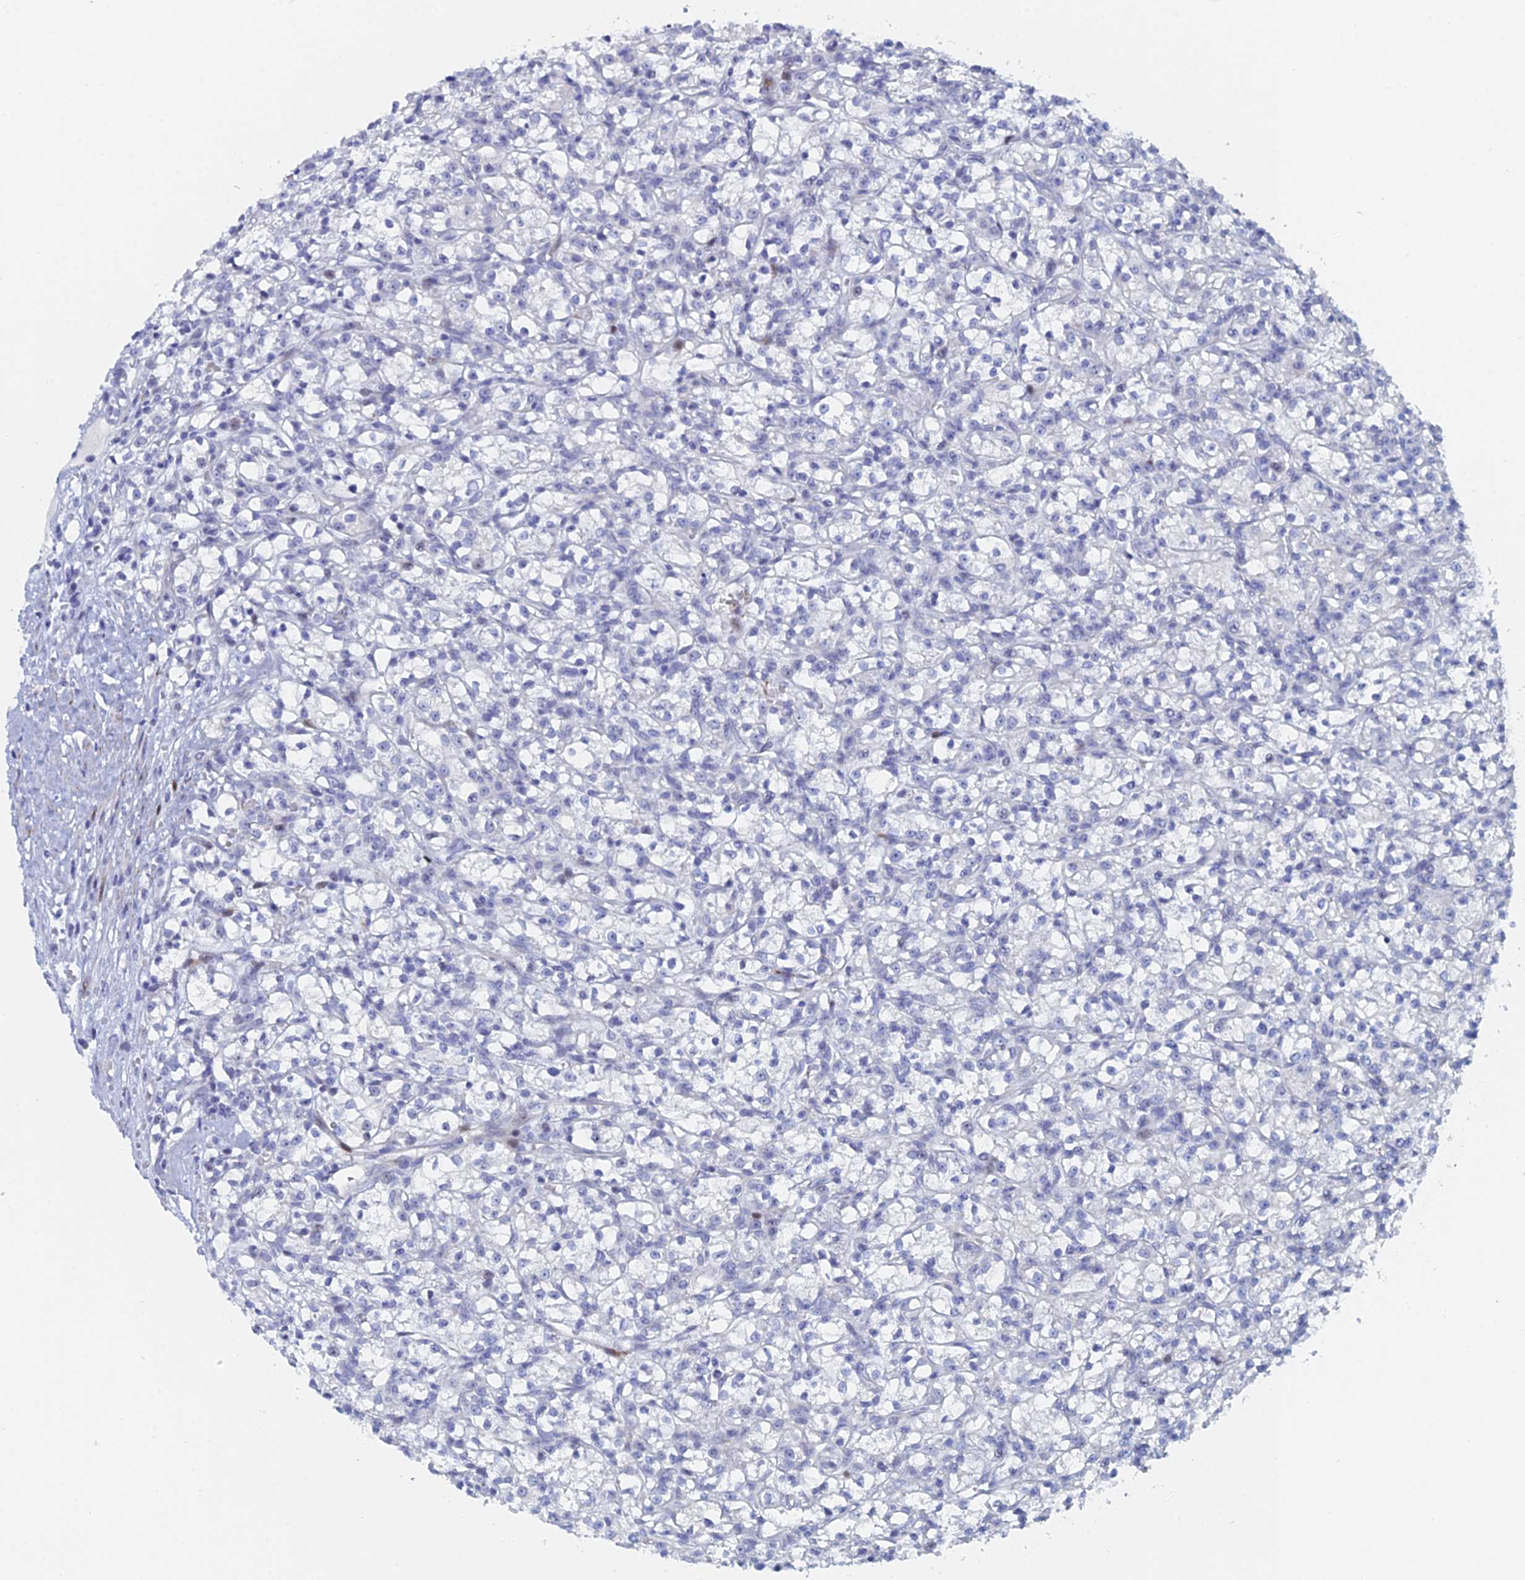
{"staining": {"intensity": "negative", "quantity": "none", "location": "none"}, "tissue": "renal cancer", "cell_type": "Tumor cells", "image_type": "cancer", "snomed": [{"axis": "morphology", "description": "Adenocarcinoma, NOS"}, {"axis": "topography", "description": "Kidney"}], "caption": "Immunohistochemistry micrograph of renal cancer (adenocarcinoma) stained for a protein (brown), which shows no expression in tumor cells. (Brightfield microscopy of DAB immunohistochemistry at high magnification).", "gene": "DRGX", "patient": {"sex": "female", "age": 59}}